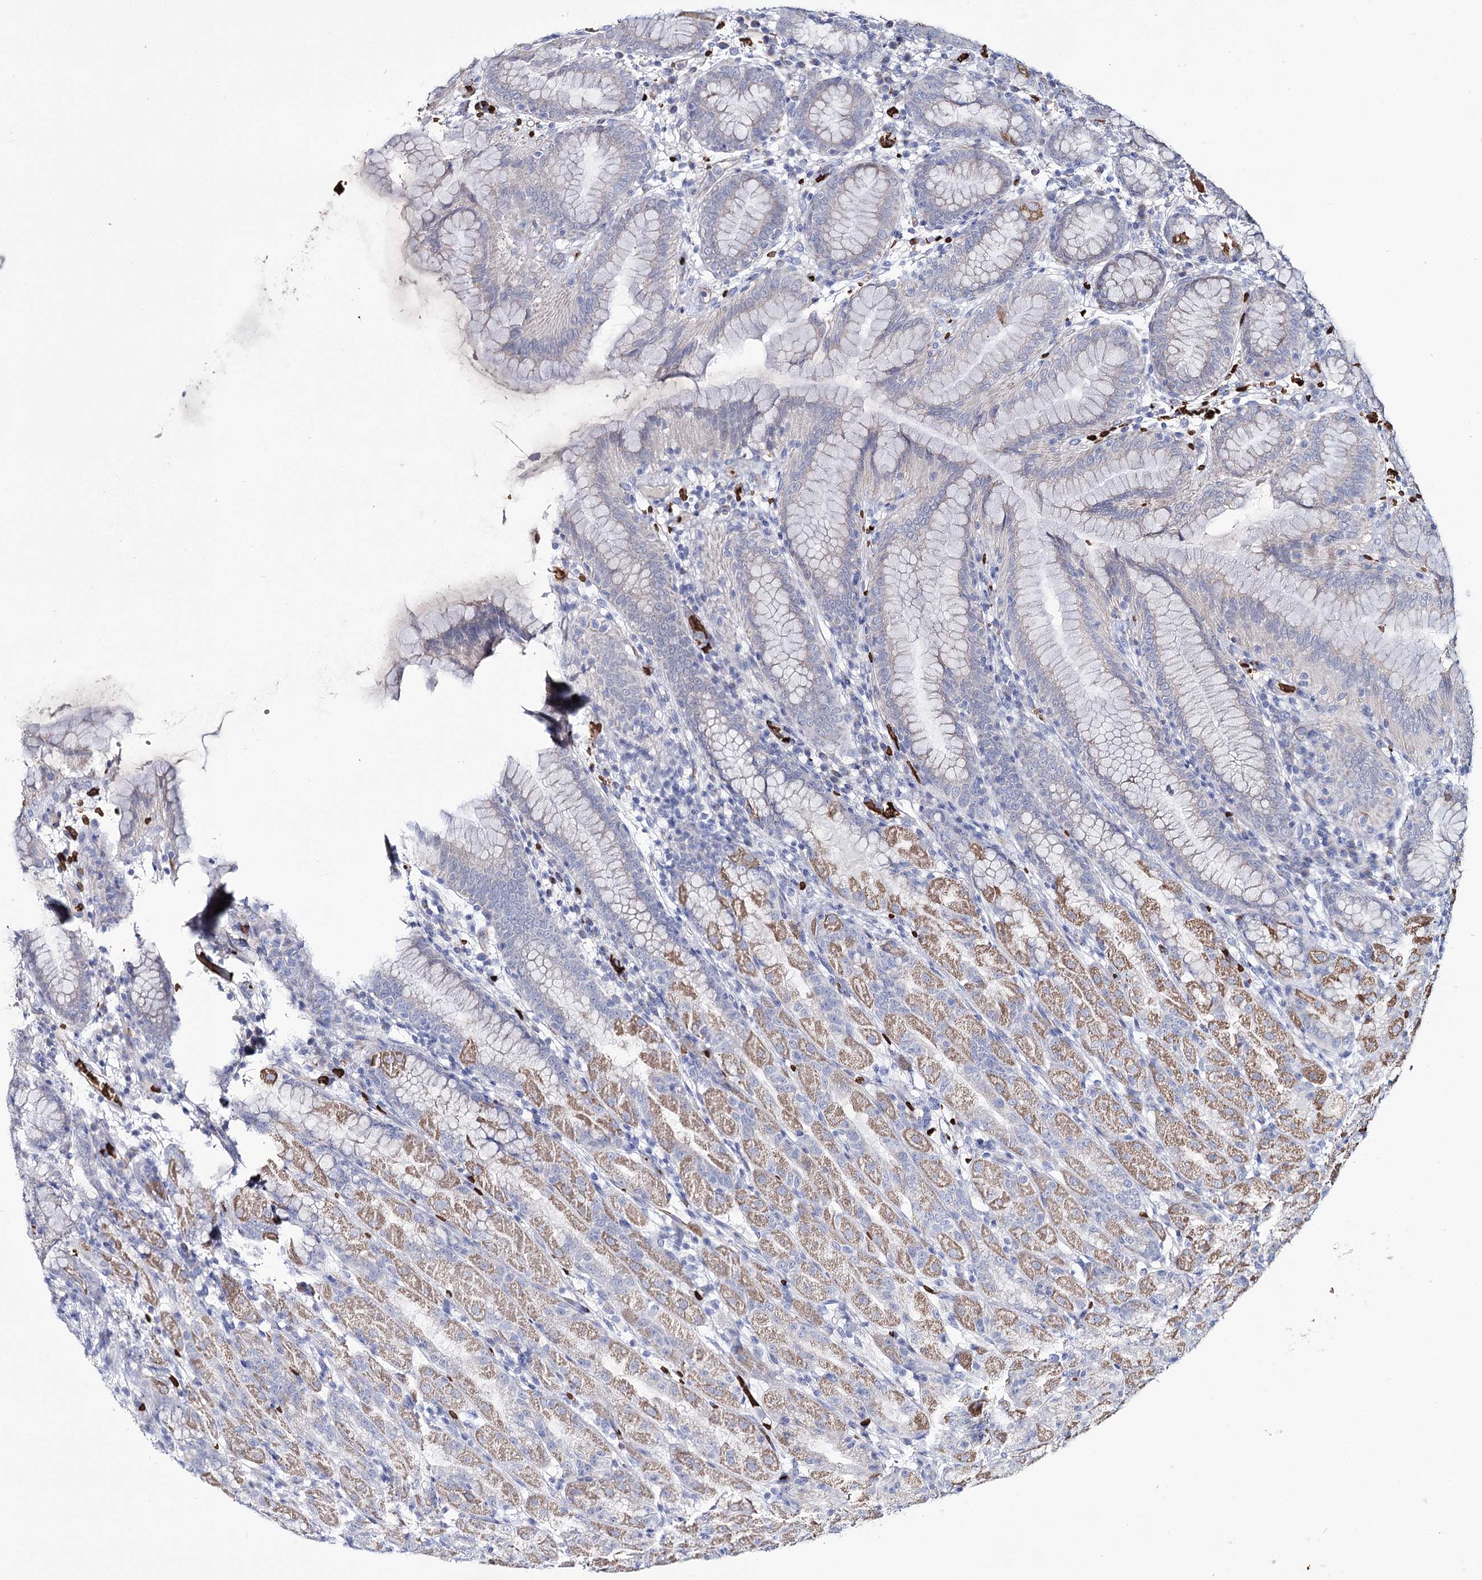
{"staining": {"intensity": "moderate", "quantity": "25%-75%", "location": "cytoplasmic/membranous"}, "tissue": "stomach", "cell_type": "Glandular cells", "image_type": "normal", "snomed": [{"axis": "morphology", "description": "Normal tissue, NOS"}, {"axis": "topography", "description": "Stomach"}], "caption": "Immunohistochemistry (IHC) (DAB (3,3'-diaminobenzidine)) staining of unremarkable human stomach displays moderate cytoplasmic/membranous protein expression in about 25%-75% of glandular cells.", "gene": "GBF1", "patient": {"sex": "female", "age": 79}}